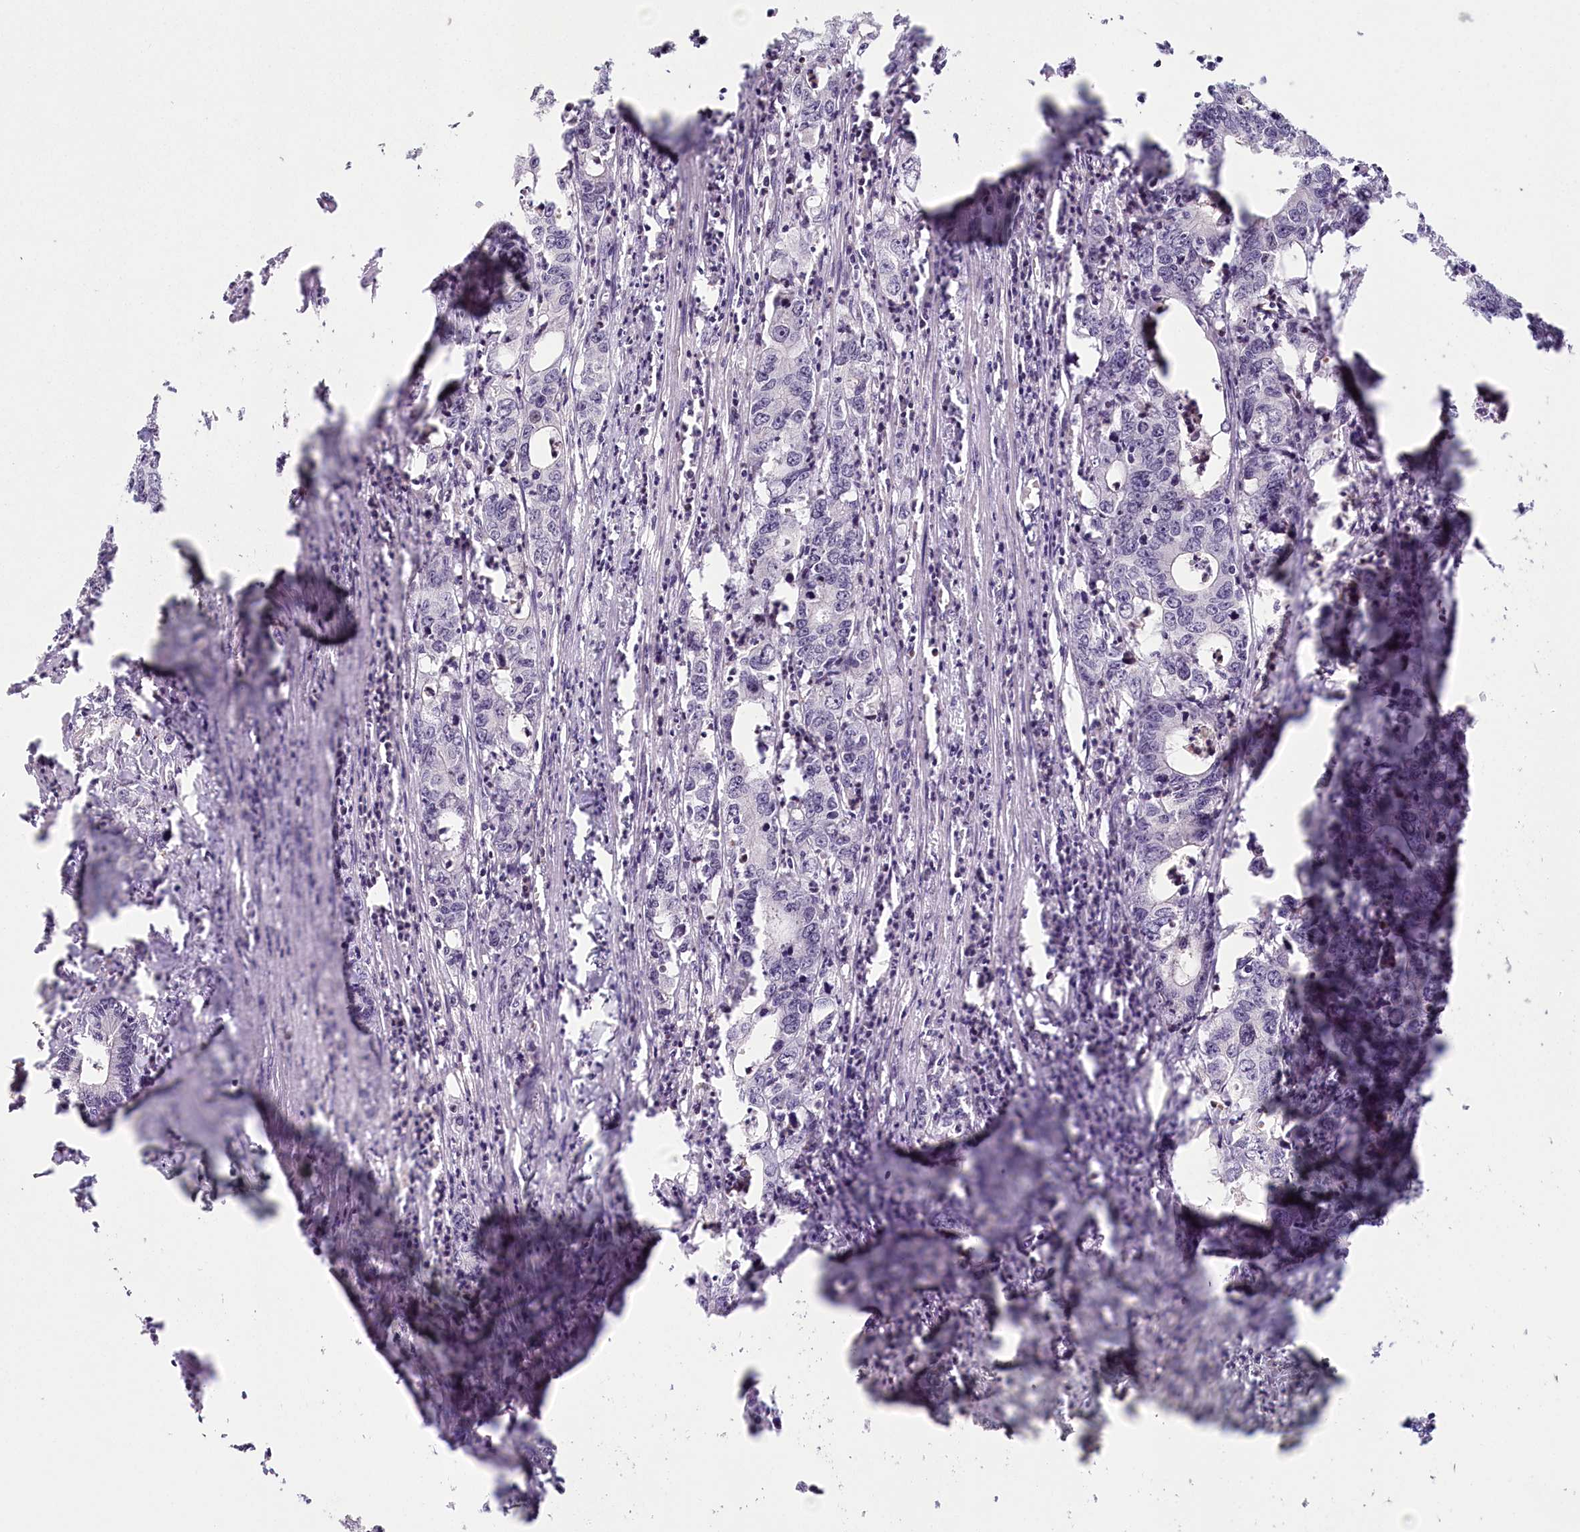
{"staining": {"intensity": "negative", "quantity": "none", "location": "none"}, "tissue": "colorectal cancer", "cell_type": "Tumor cells", "image_type": "cancer", "snomed": [{"axis": "morphology", "description": "Adenocarcinoma, NOS"}, {"axis": "topography", "description": "Colon"}], "caption": "The image exhibits no significant expression in tumor cells of colorectal cancer. (DAB IHC with hematoxylin counter stain).", "gene": "FAM204A", "patient": {"sex": "female", "age": 75}}